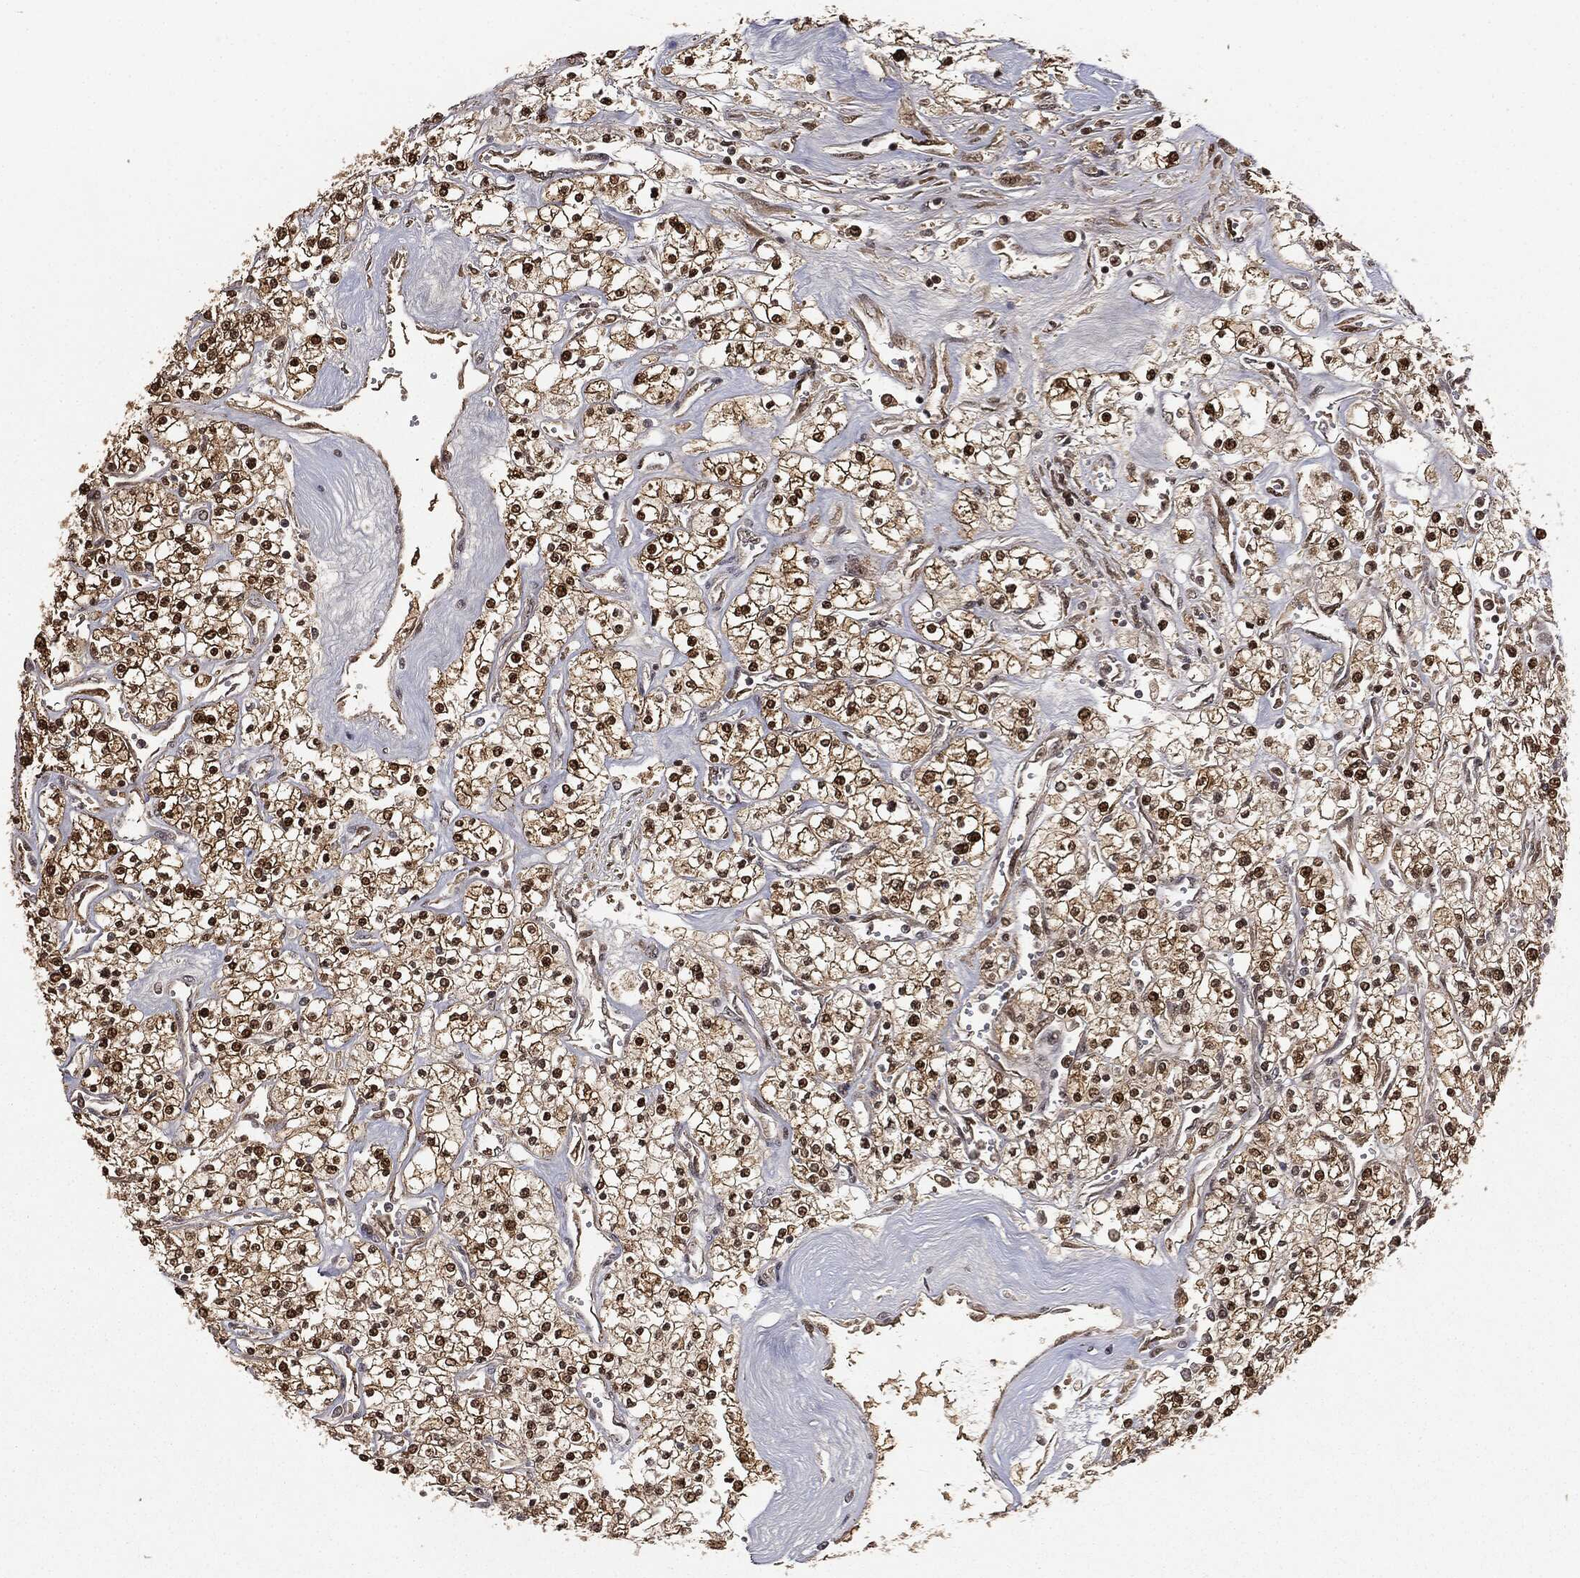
{"staining": {"intensity": "strong", "quantity": ">75%", "location": "cytoplasmic/membranous,nuclear"}, "tissue": "renal cancer", "cell_type": "Tumor cells", "image_type": "cancer", "snomed": [{"axis": "morphology", "description": "Adenocarcinoma, NOS"}, {"axis": "topography", "description": "Kidney"}], "caption": "Immunohistochemistry (IHC) (DAB) staining of human renal adenocarcinoma displays strong cytoplasmic/membranous and nuclear protein expression in approximately >75% of tumor cells.", "gene": "ZNHIT6", "patient": {"sex": "male", "age": 80}}